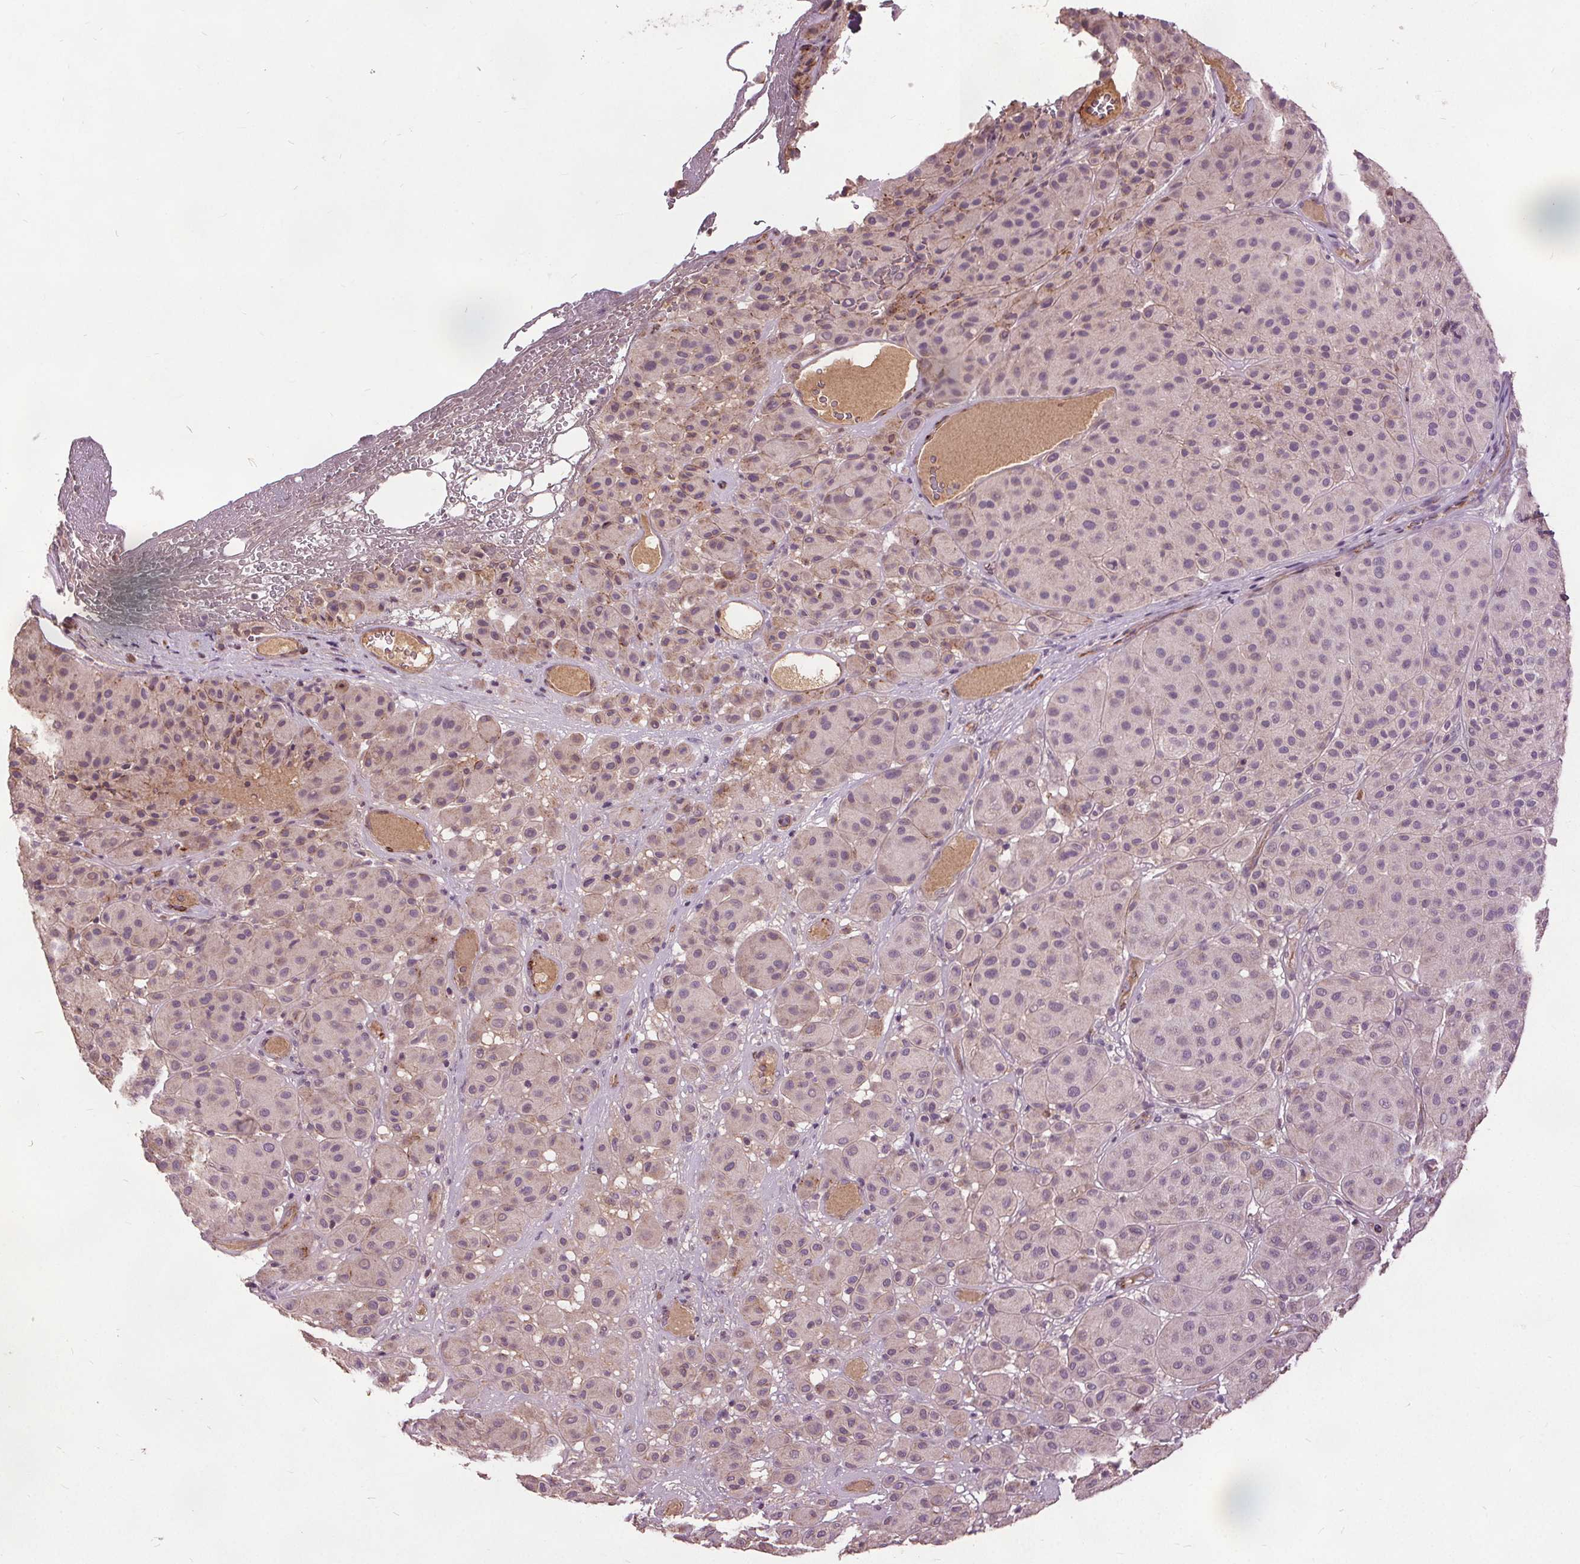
{"staining": {"intensity": "negative", "quantity": "none", "location": "none"}, "tissue": "melanoma", "cell_type": "Tumor cells", "image_type": "cancer", "snomed": [{"axis": "morphology", "description": "Malignant melanoma, Metastatic site"}, {"axis": "topography", "description": "Smooth muscle"}], "caption": "Immunohistochemistry micrograph of malignant melanoma (metastatic site) stained for a protein (brown), which shows no expression in tumor cells.", "gene": "PDGFD", "patient": {"sex": "male", "age": 41}}